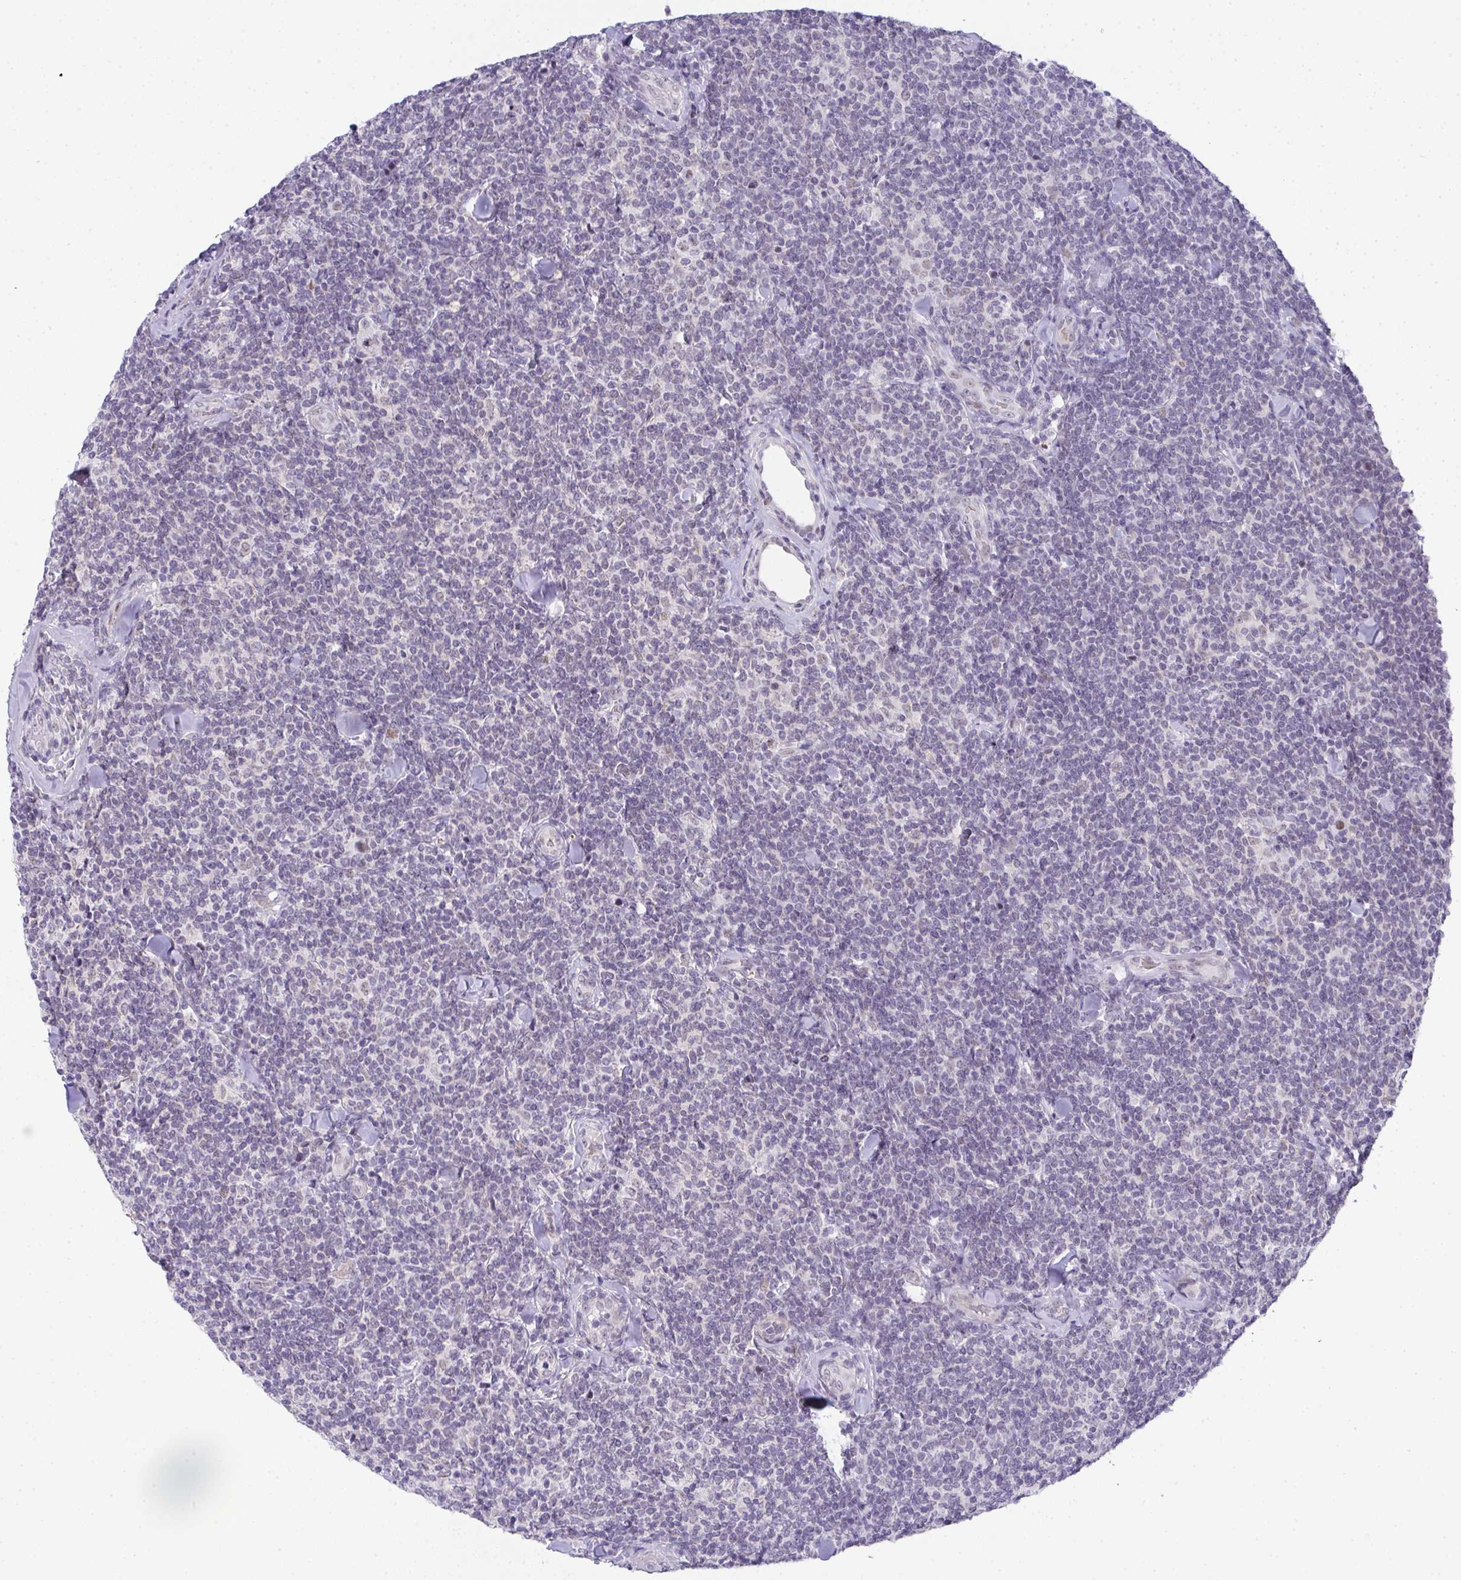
{"staining": {"intensity": "negative", "quantity": "none", "location": "none"}, "tissue": "lymphoma", "cell_type": "Tumor cells", "image_type": "cancer", "snomed": [{"axis": "morphology", "description": "Malignant lymphoma, non-Hodgkin's type, Low grade"}, {"axis": "topography", "description": "Lymph node"}], "caption": "Tumor cells are negative for protein expression in human lymphoma.", "gene": "TNMD", "patient": {"sex": "female", "age": 56}}